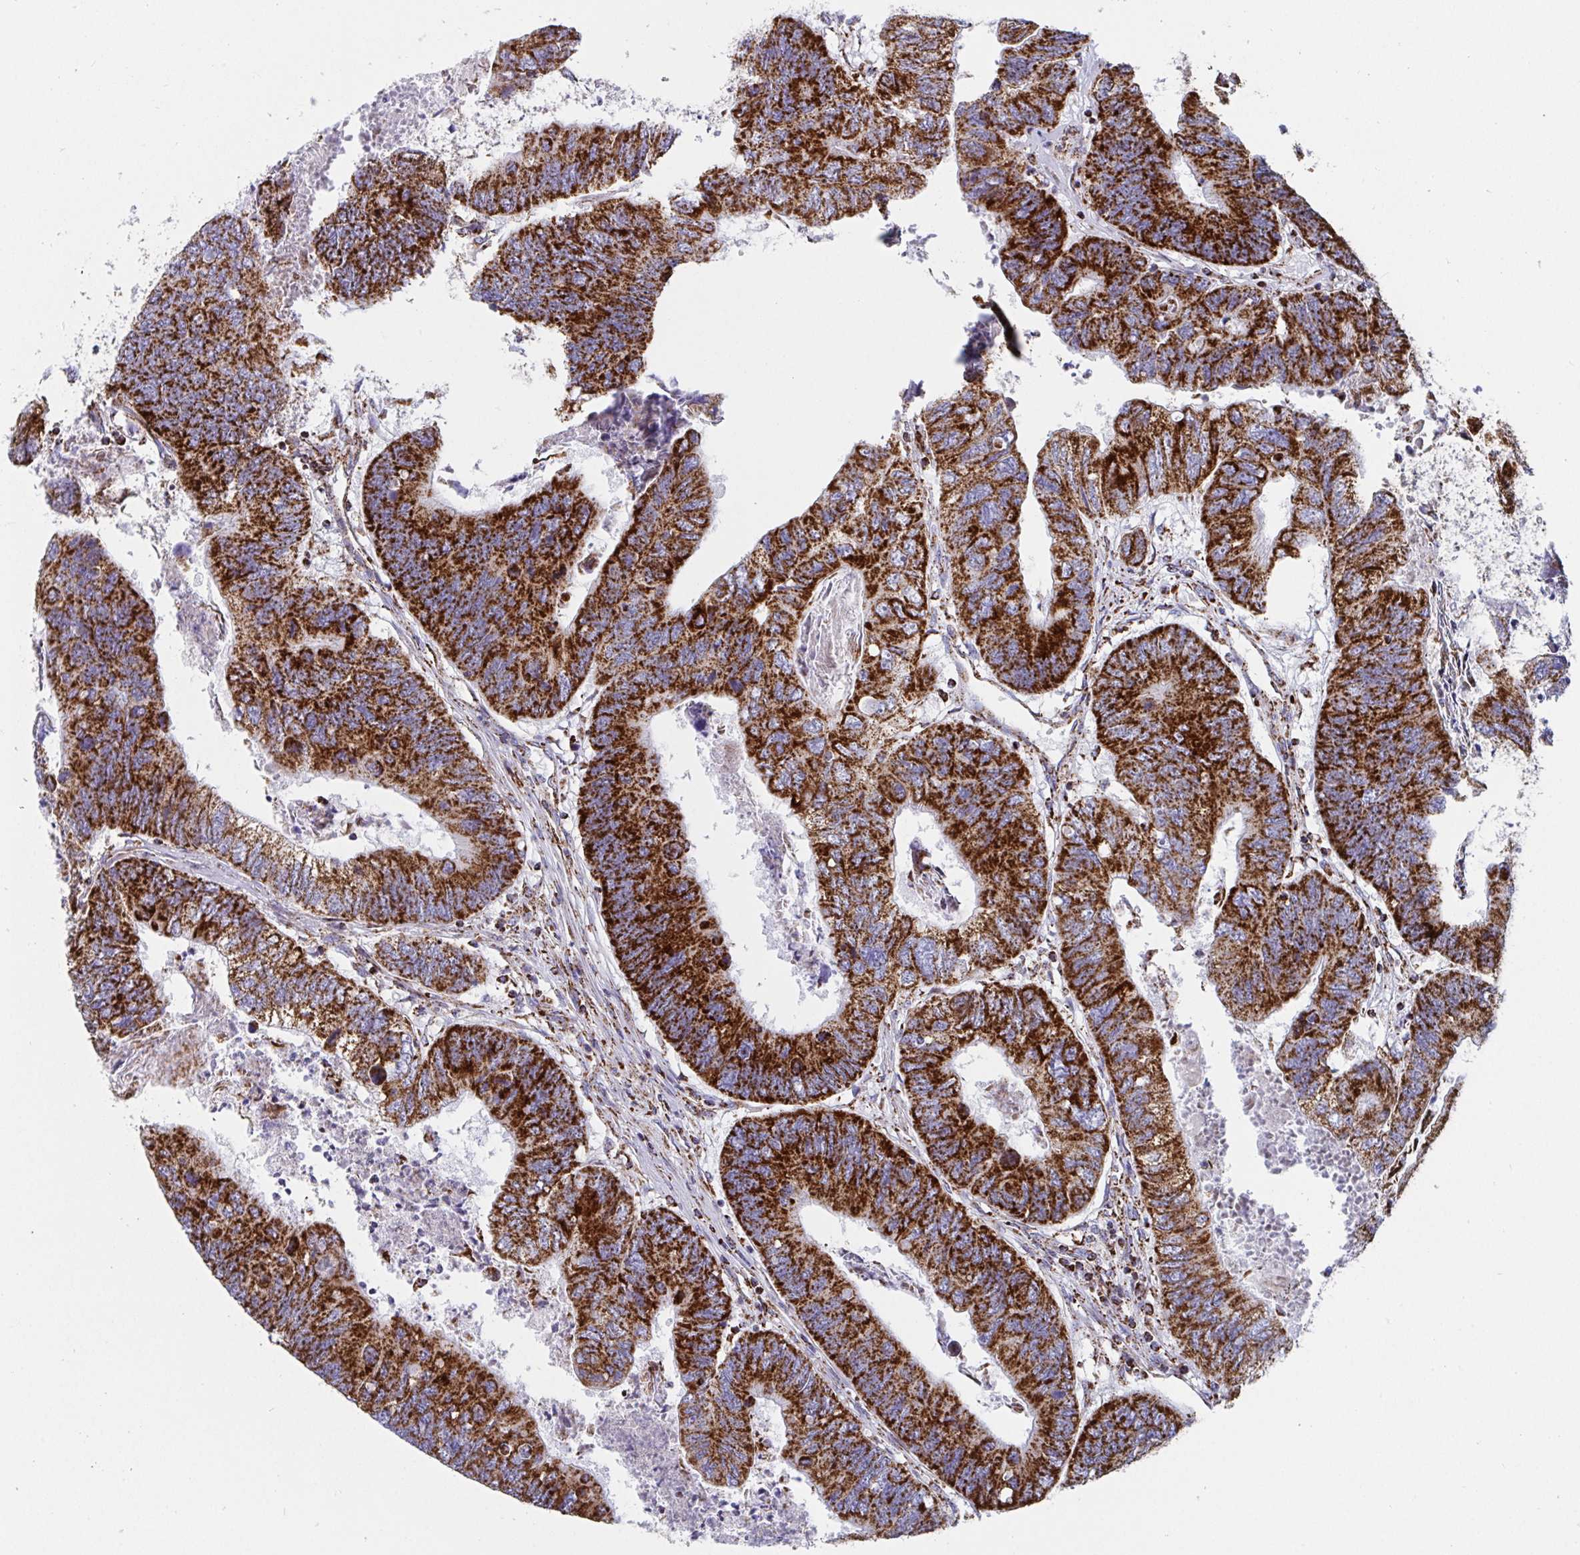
{"staining": {"intensity": "strong", "quantity": ">75%", "location": "cytoplasmic/membranous"}, "tissue": "colorectal cancer", "cell_type": "Tumor cells", "image_type": "cancer", "snomed": [{"axis": "morphology", "description": "Adenocarcinoma, NOS"}, {"axis": "topography", "description": "Colon"}], "caption": "A brown stain labels strong cytoplasmic/membranous positivity of a protein in human colorectal adenocarcinoma tumor cells.", "gene": "ATP5MJ", "patient": {"sex": "female", "age": 67}}